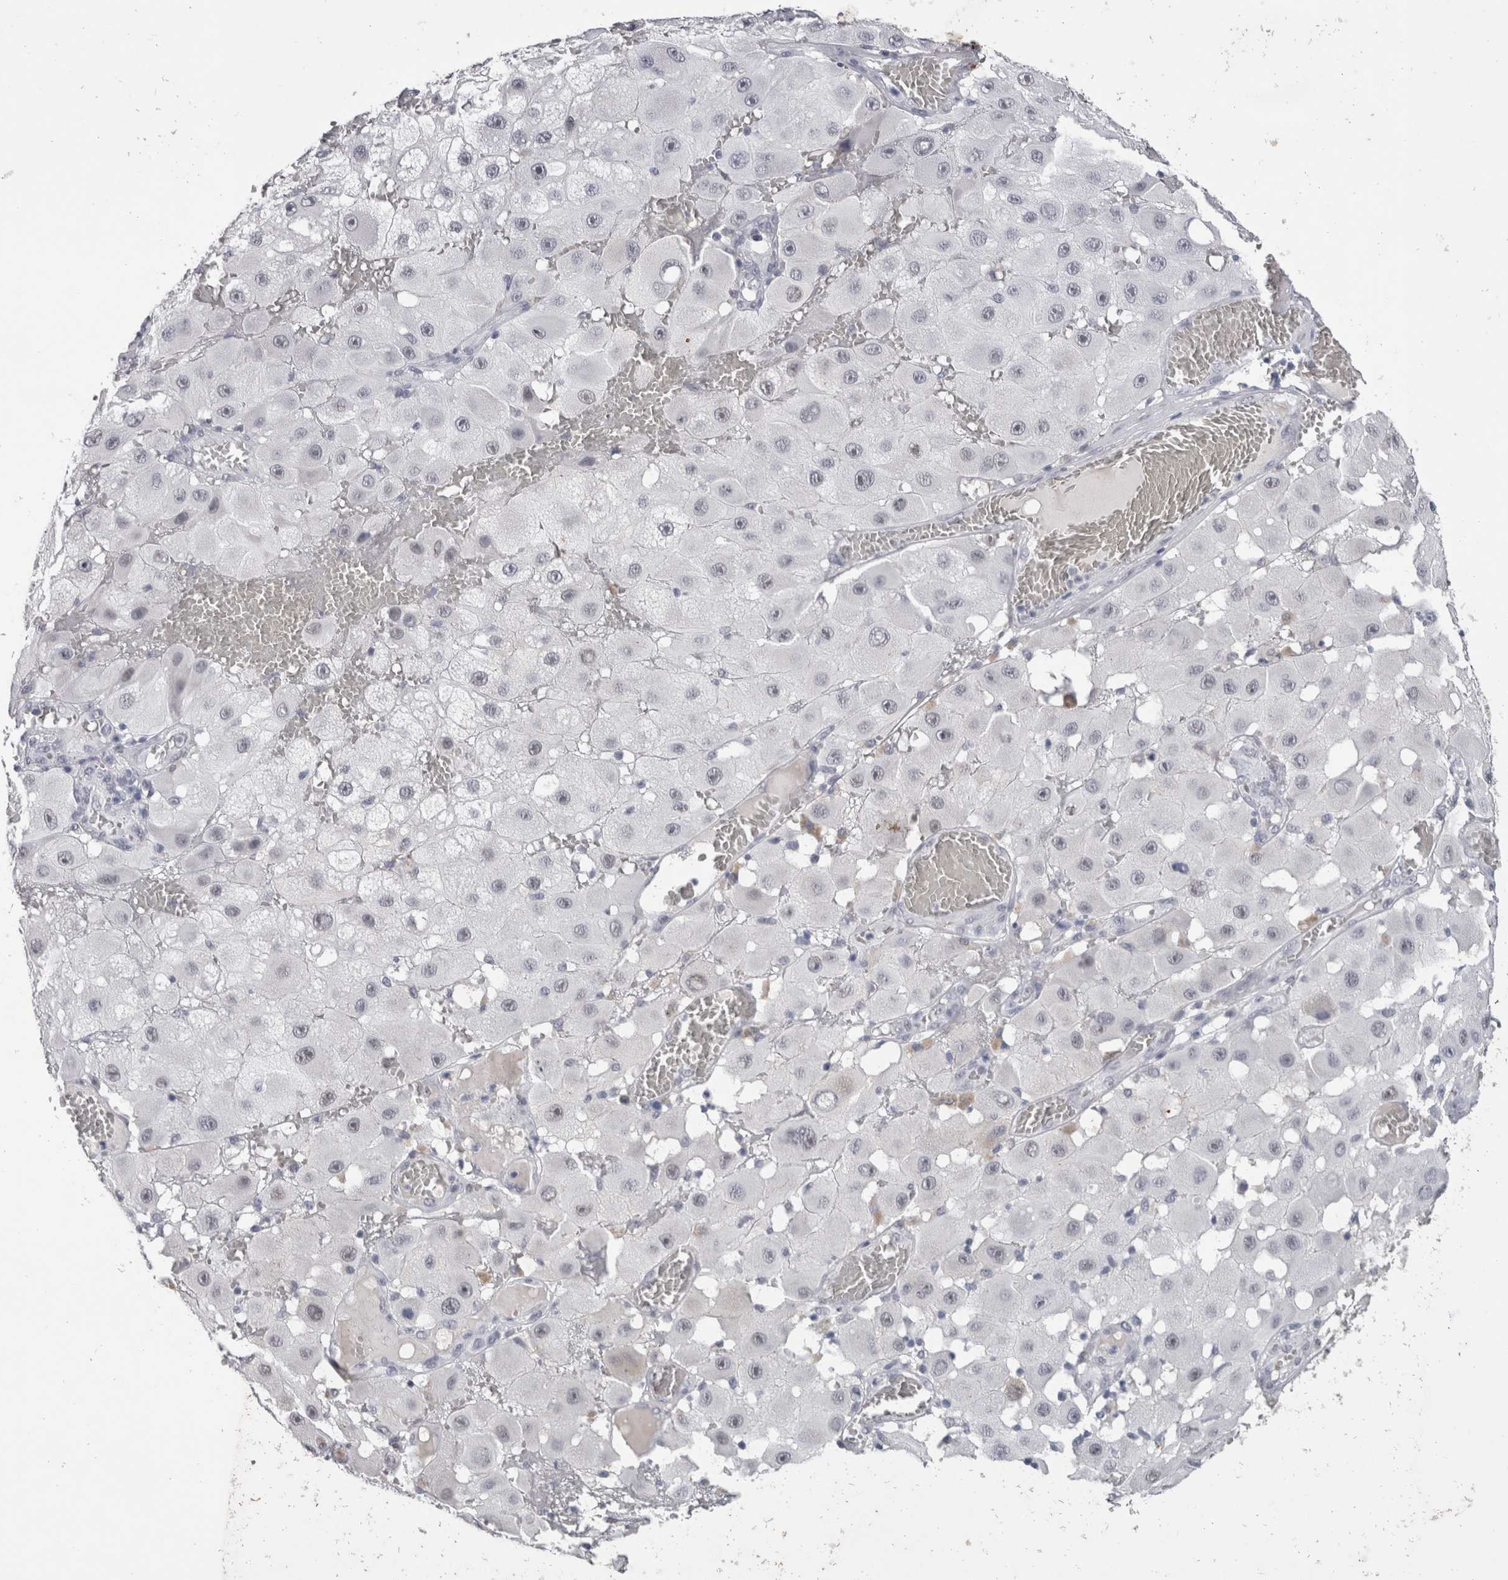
{"staining": {"intensity": "weak", "quantity": "25%-75%", "location": "nuclear"}, "tissue": "melanoma", "cell_type": "Tumor cells", "image_type": "cancer", "snomed": [{"axis": "morphology", "description": "Malignant melanoma, NOS"}, {"axis": "topography", "description": "Skin"}], "caption": "Immunohistochemical staining of human melanoma exhibits weak nuclear protein staining in approximately 25%-75% of tumor cells. Immunohistochemistry (ihc) stains the protein in brown and the nuclei are stained blue.", "gene": "DDX17", "patient": {"sex": "female", "age": 81}}